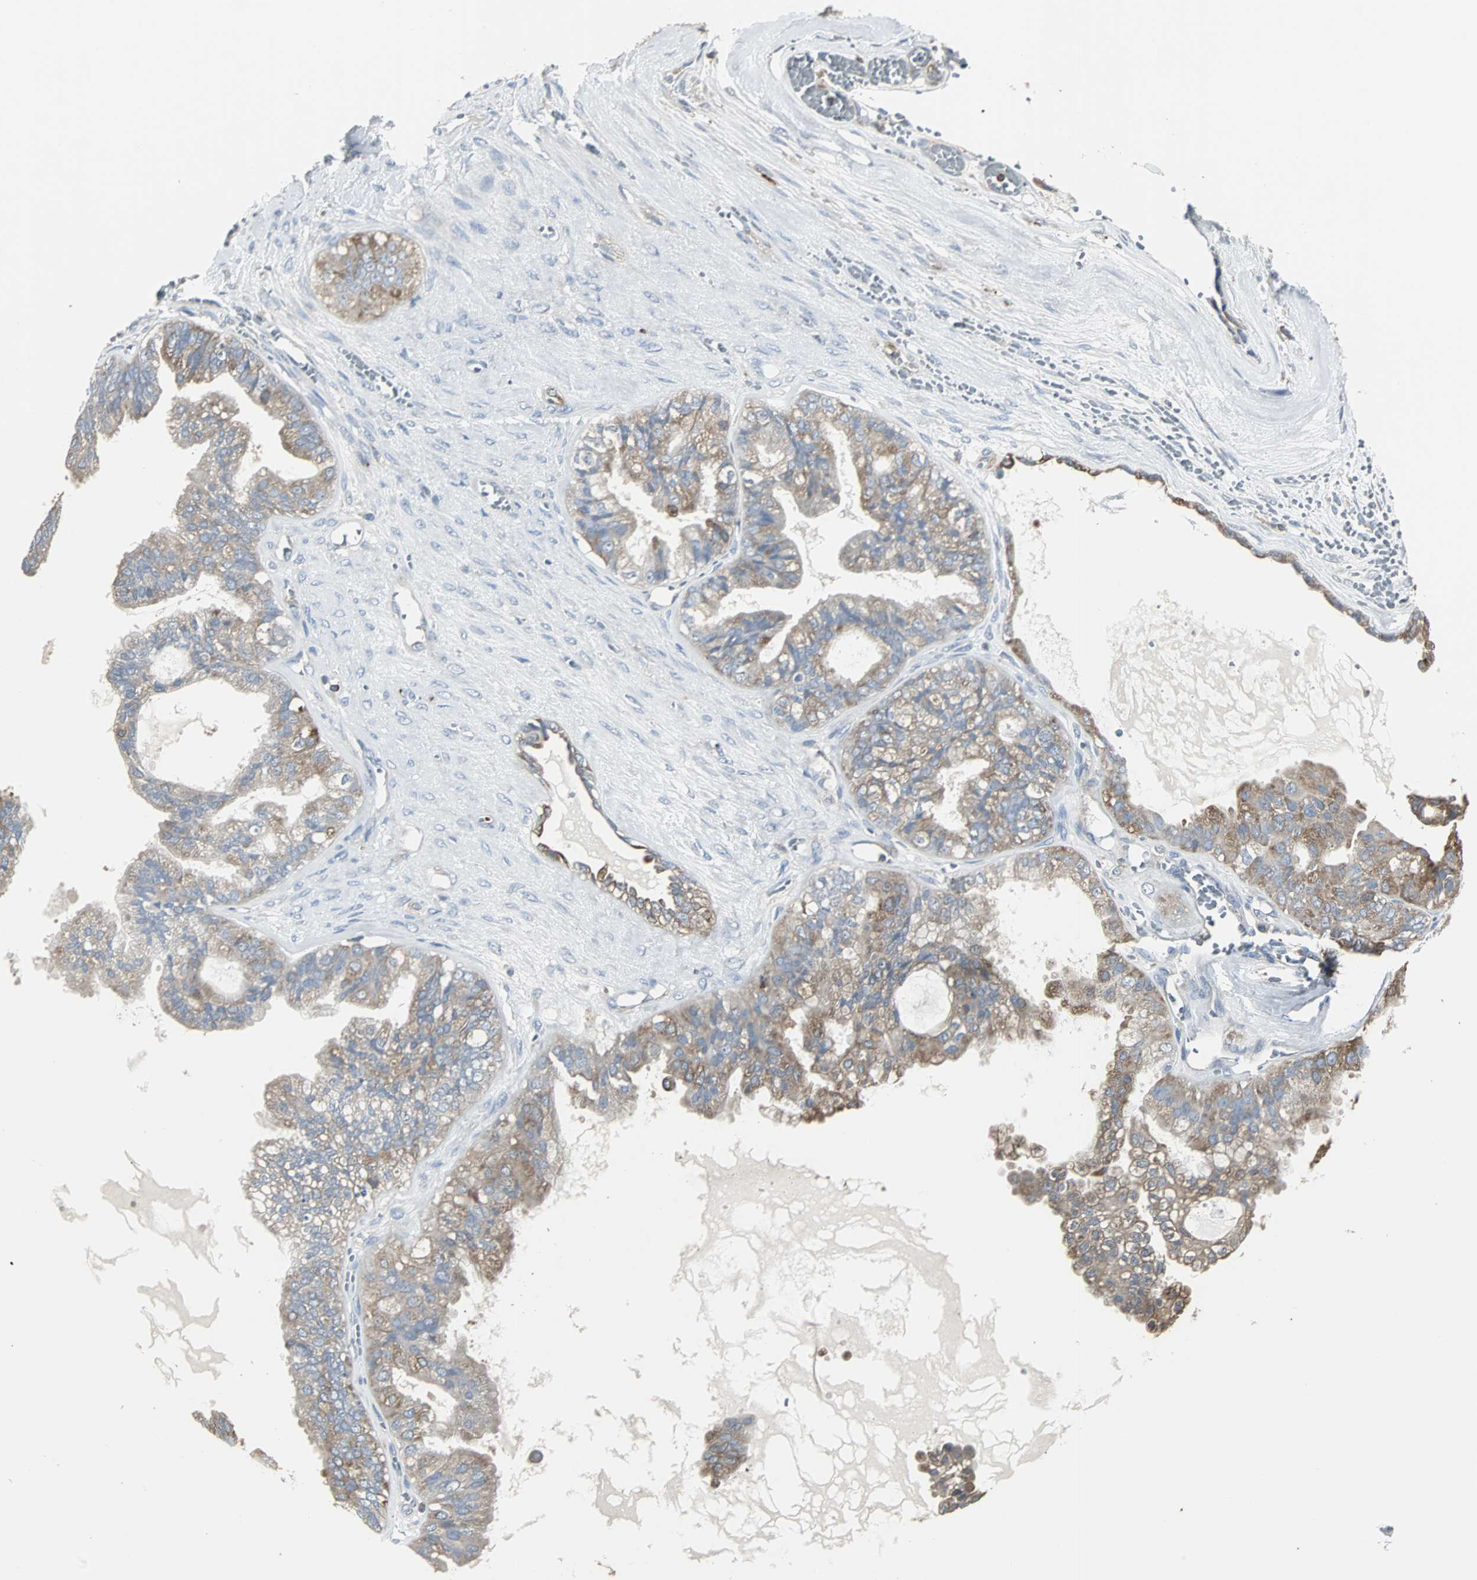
{"staining": {"intensity": "moderate", "quantity": ">75%", "location": "cytoplasmic/membranous"}, "tissue": "ovarian cancer", "cell_type": "Tumor cells", "image_type": "cancer", "snomed": [{"axis": "morphology", "description": "Carcinoma, NOS"}, {"axis": "morphology", "description": "Carcinoma, endometroid"}, {"axis": "topography", "description": "Ovary"}], "caption": "There is medium levels of moderate cytoplasmic/membranous staining in tumor cells of ovarian cancer, as demonstrated by immunohistochemical staining (brown color).", "gene": "LRRFIP1", "patient": {"sex": "female", "age": 50}}